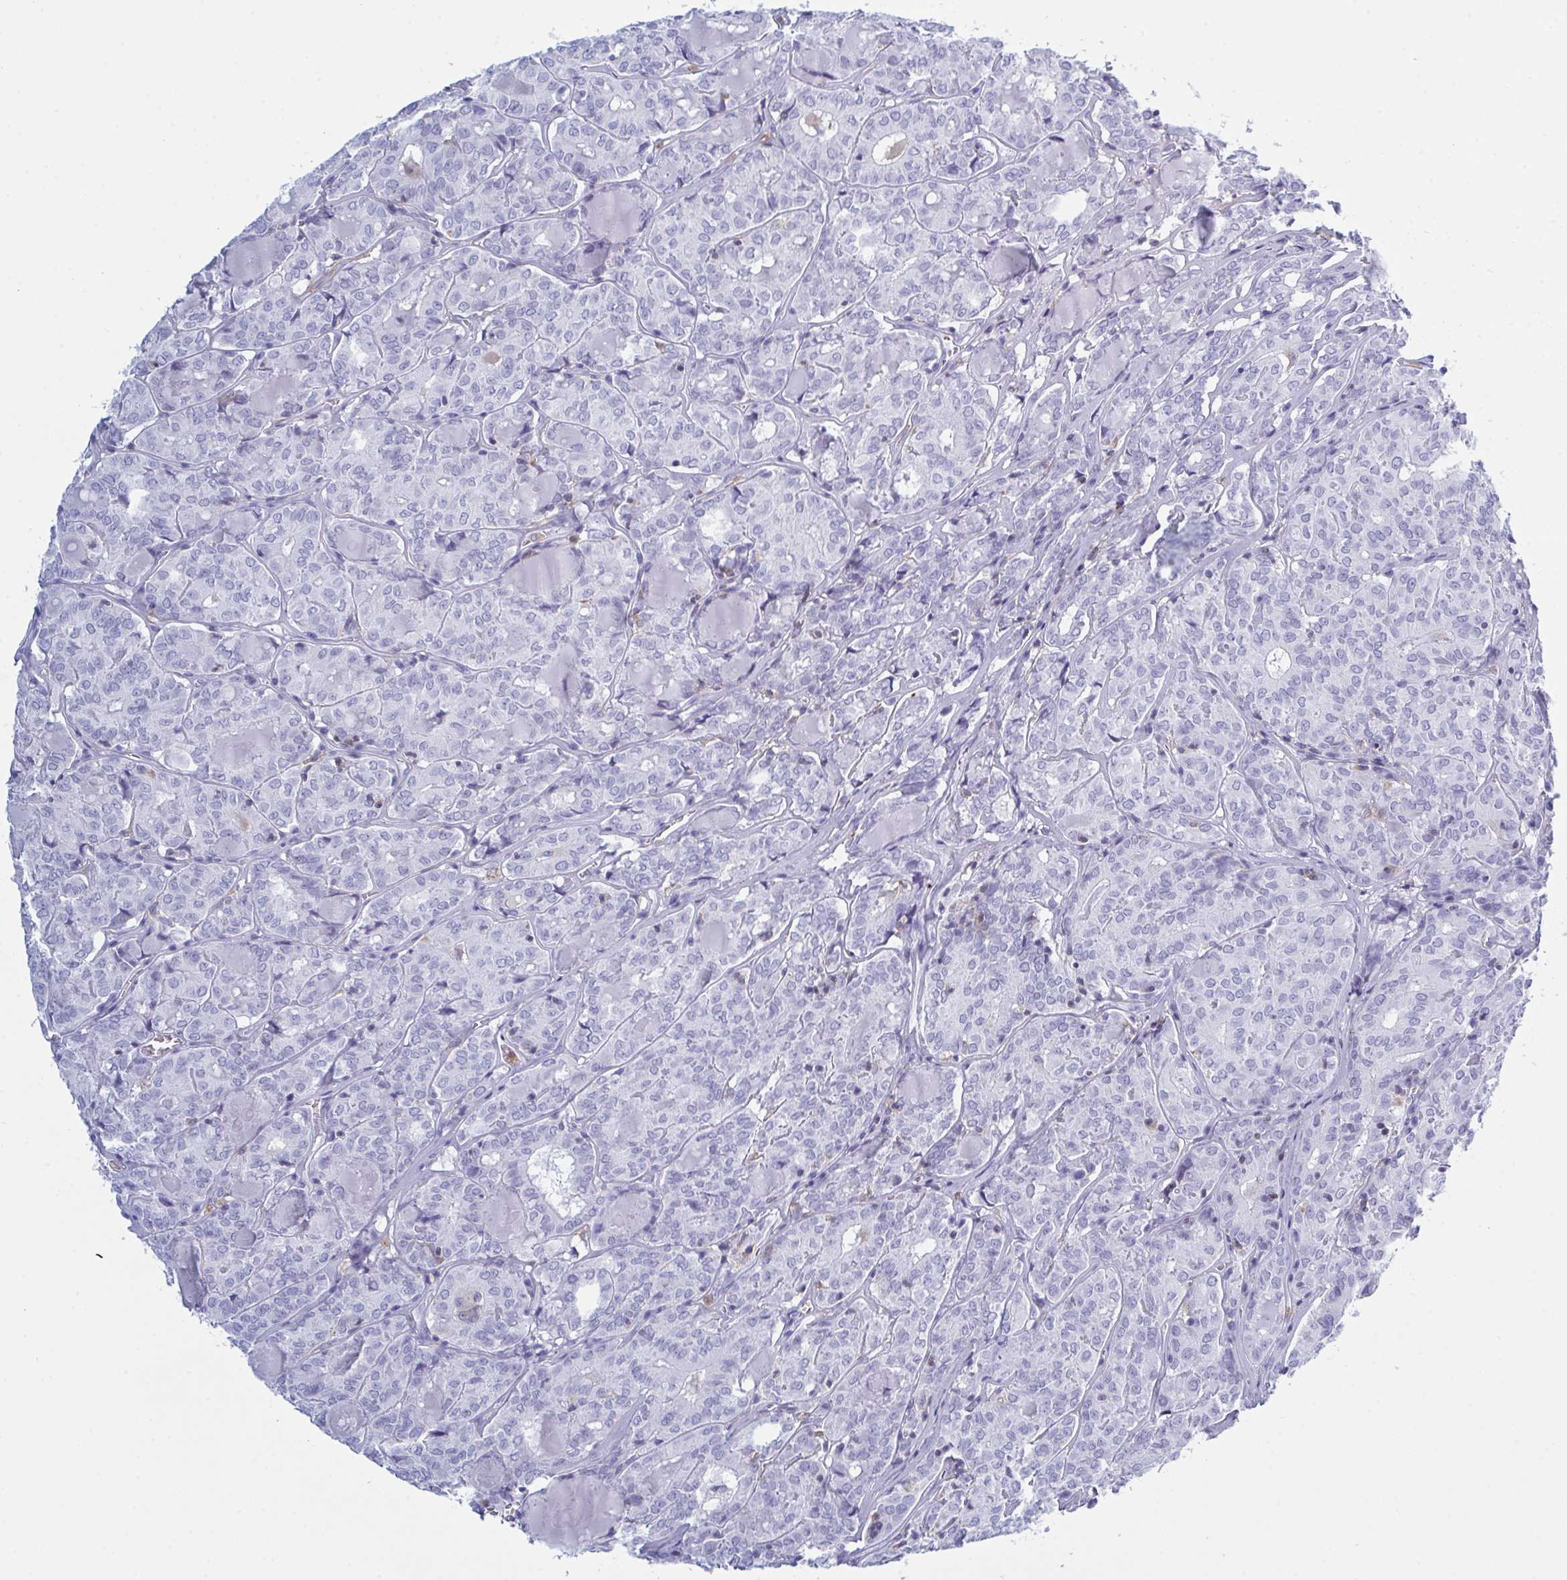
{"staining": {"intensity": "negative", "quantity": "none", "location": "none"}, "tissue": "thyroid cancer", "cell_type": "Tumor cells", "image_type": "cancer", "snomed": [{"axis": "morphology", "description": "Papillary adenocarcinoma, NOS"}, {"axis": "topography", "description": "Thyroid gland"}], "caption": "High power microscopy histopathology image of an immunohistochemistry photomicrograph of papillary adenocarcinoma (thyroid), revealing no significant staining in tumor cells.", "gene": "MYO1F", "patient": {"sex": "female", "age": 72}}